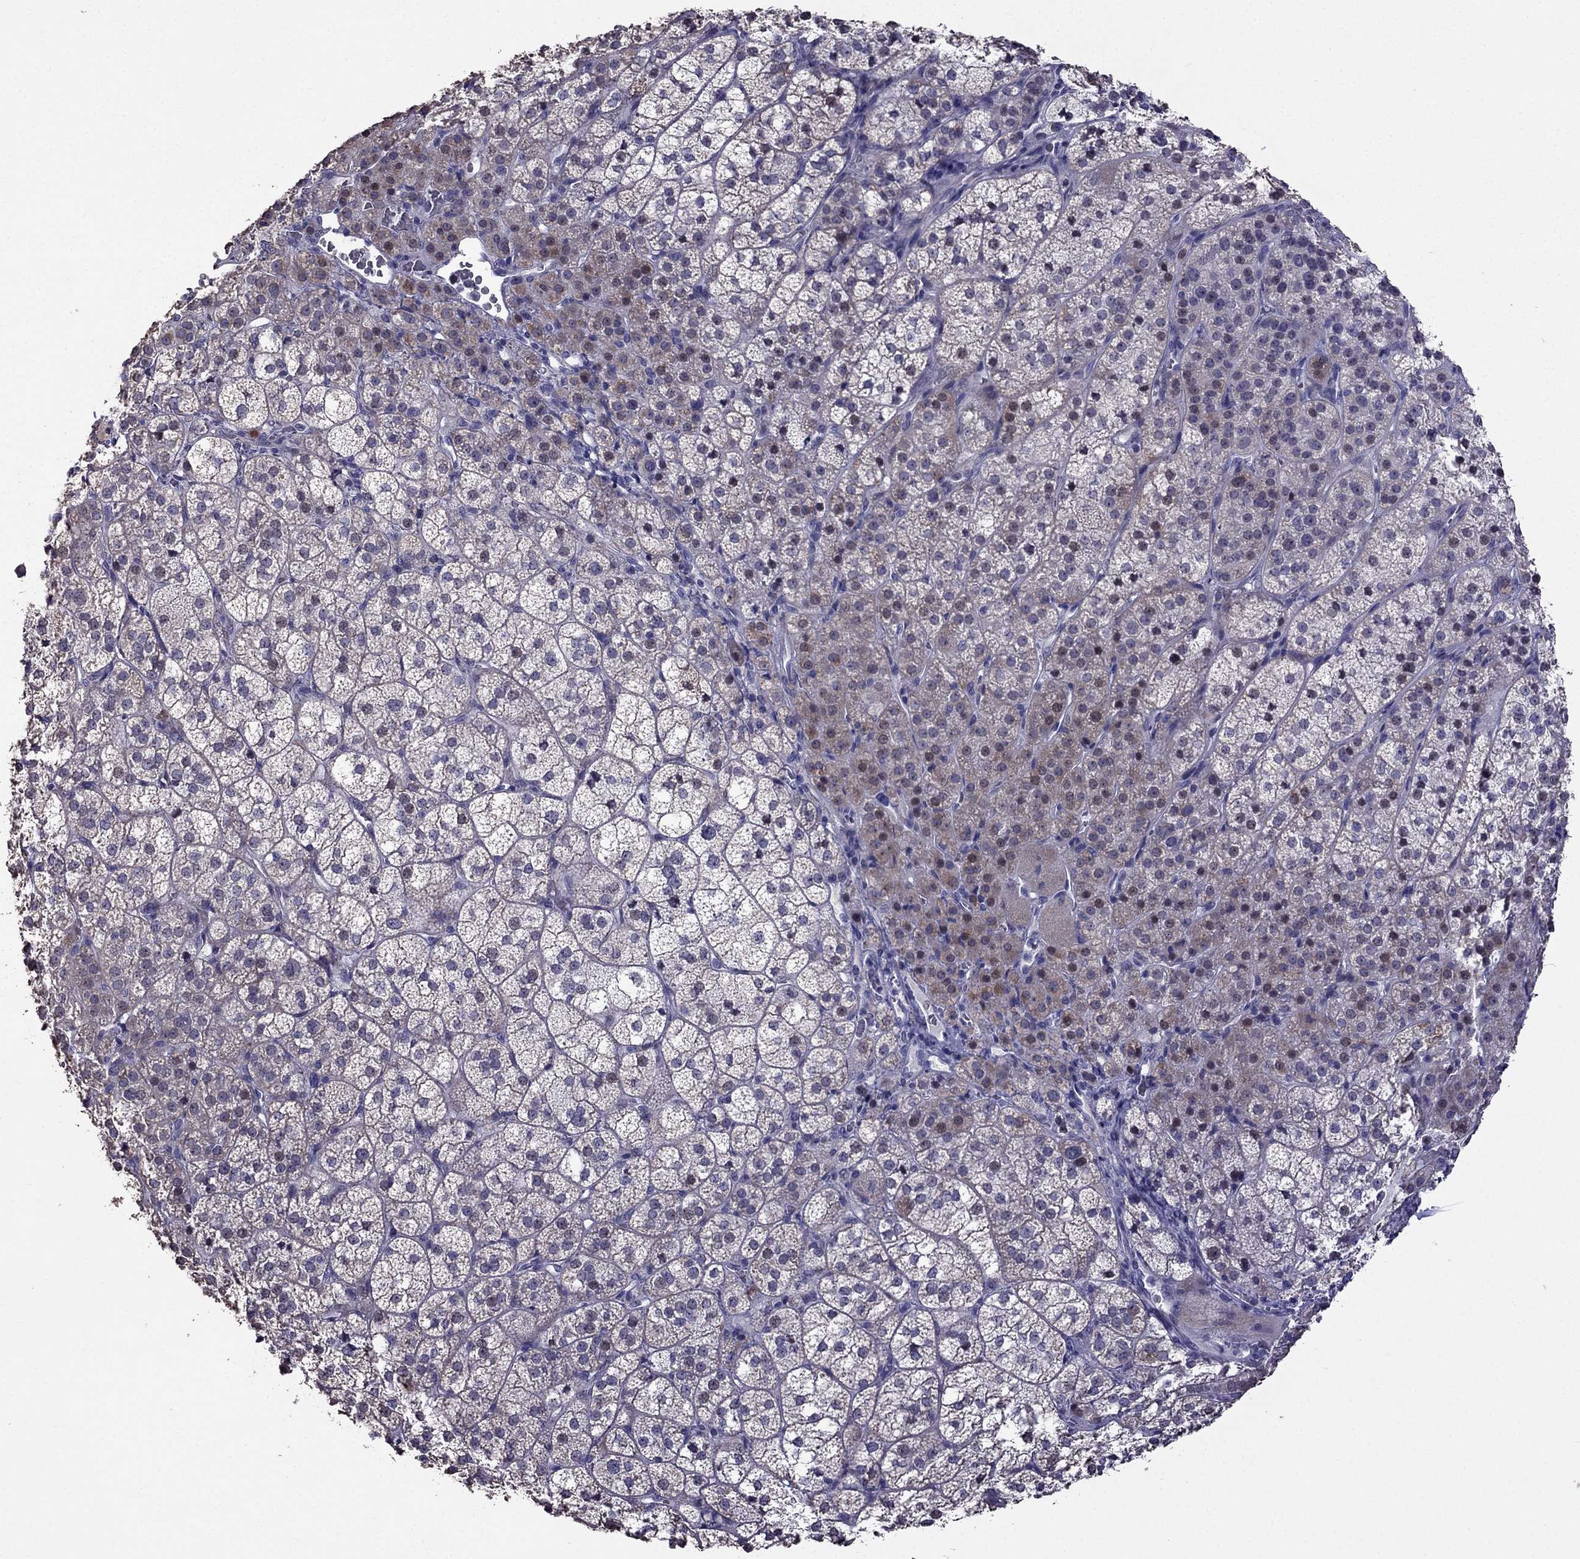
{"staining": {"intensity": "weak", "quantity": "25%-75%", "location": "cytoplasmic/membranous"}, "tissue": "adrenal gland", "cell_type": "Glandular cells", "image_type": "normal", "snomed": [{"axis": "morphology", "description": "Normal tissue, NOS"}, {"axis": "topography", "description": "Adrenal gland"}], "caption": "A brown stain labels weak cytoplasmic/membranous expression of a protein in glandular cells of unremarkable human adrenal gland. Nuclei are stained in blue.", "gene": "AK5", "patient": {"sex": "female", "age": 60}}